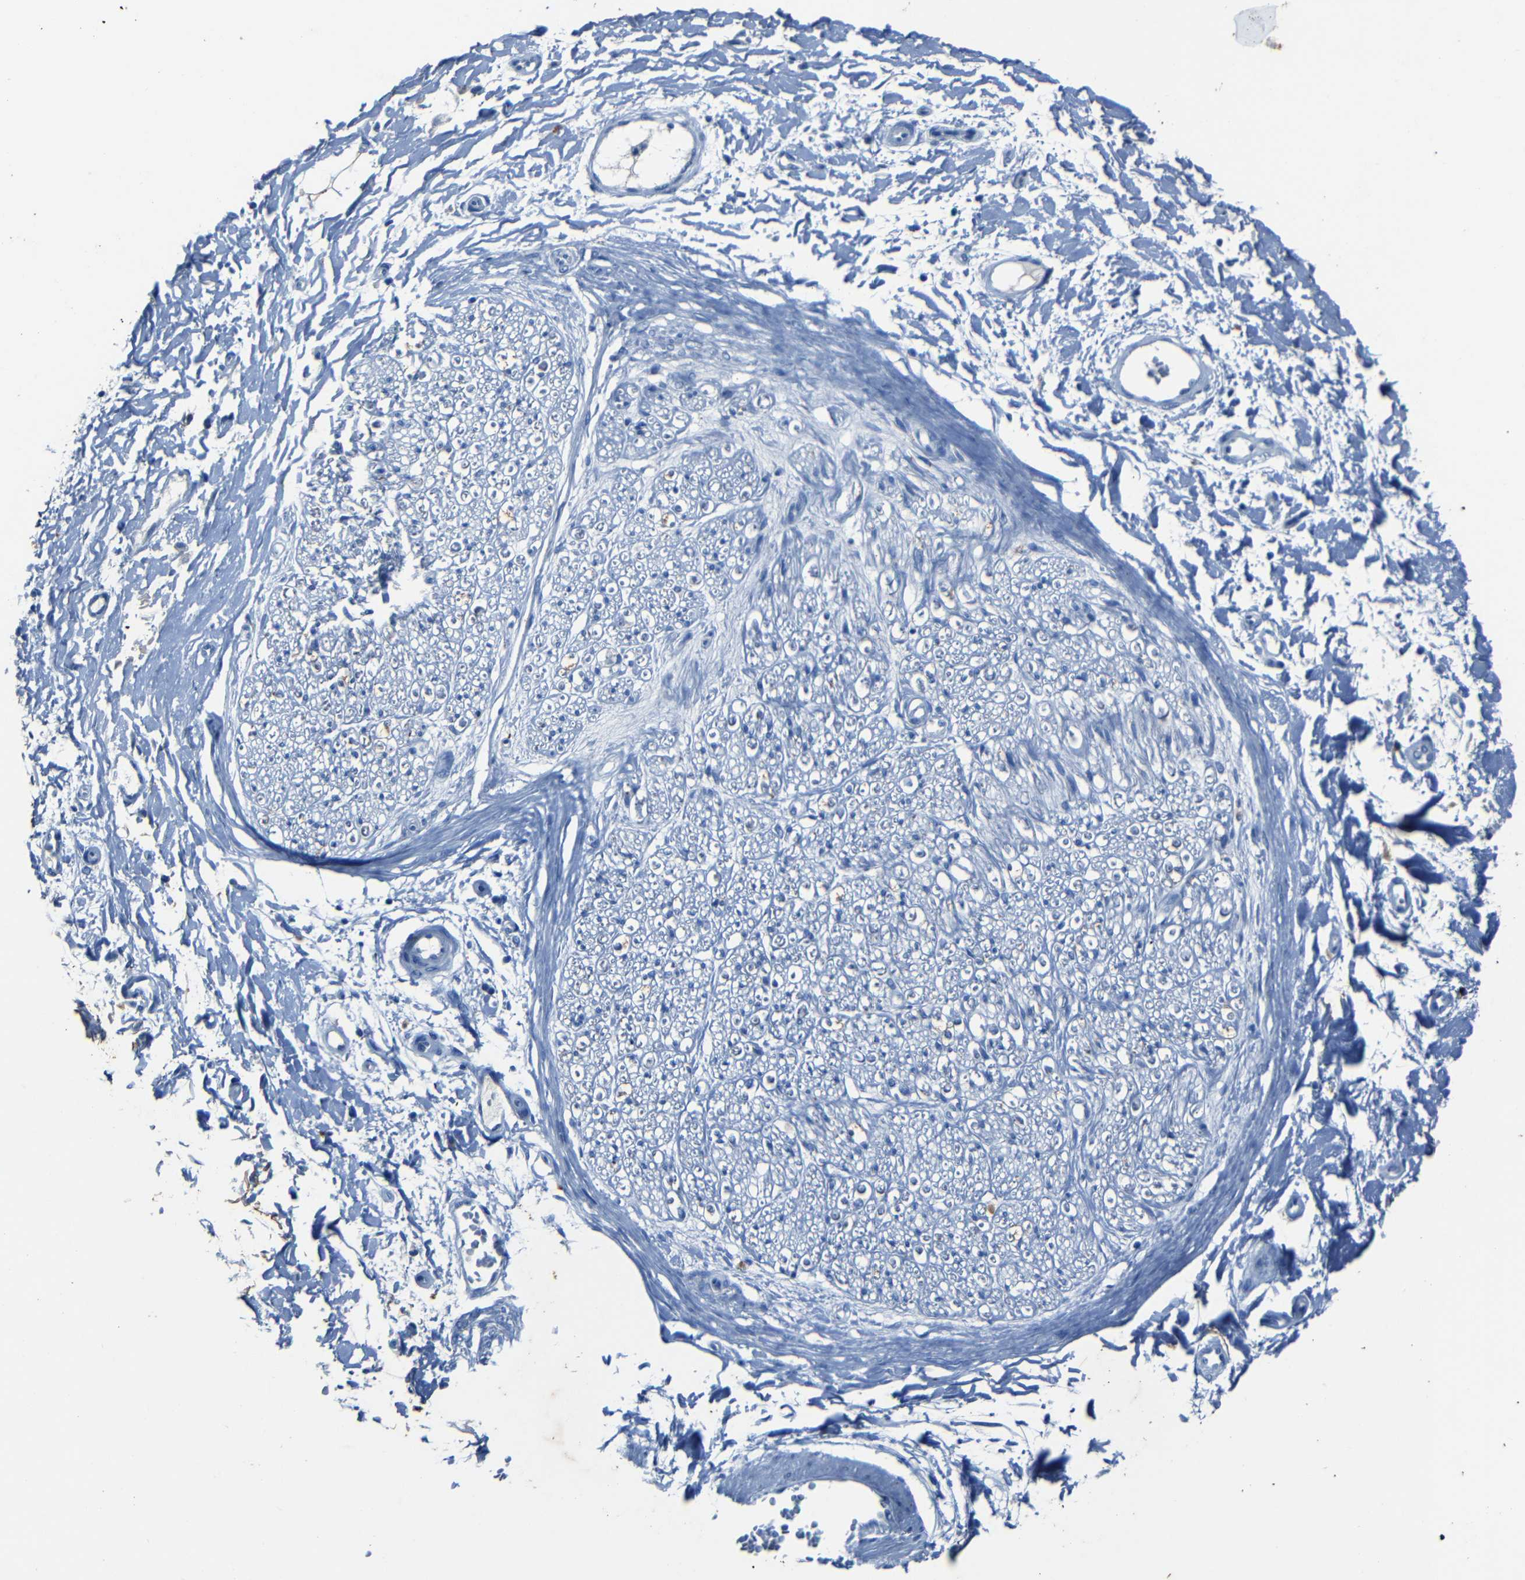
{"staining": {"intensity": "moderate", "quantity": ">75%", "location": "cytoplasmic/membranous"}, "tissue": "adipose tissue", "cell_type": "Adipocytes", "image_type": "normal", "snomed": [{"axis": "morphology", "description": "Normal tissue, NOS"}, {"axis": "morphology", "description": "Squamous cell carcinoma, NOS"}, {"axis": "topography", "description": "Skin"}, {"axis": "topography", "description": "Peripheral nerve tissue"}], "caption": "The micrograph reveals staining of unremarkable adipose tissue, revealing moderate cytoplasmic/membranous protein expression (brown color) within adipocytes. The protein is stained brown, and the nuclei are stained in blue (DAB (3,3'-diaminobenzidine) IHC with brightfield microscopy, high magnification).", "gene": "CLDN11", "patient": {"sex": "male", "age": 83}}